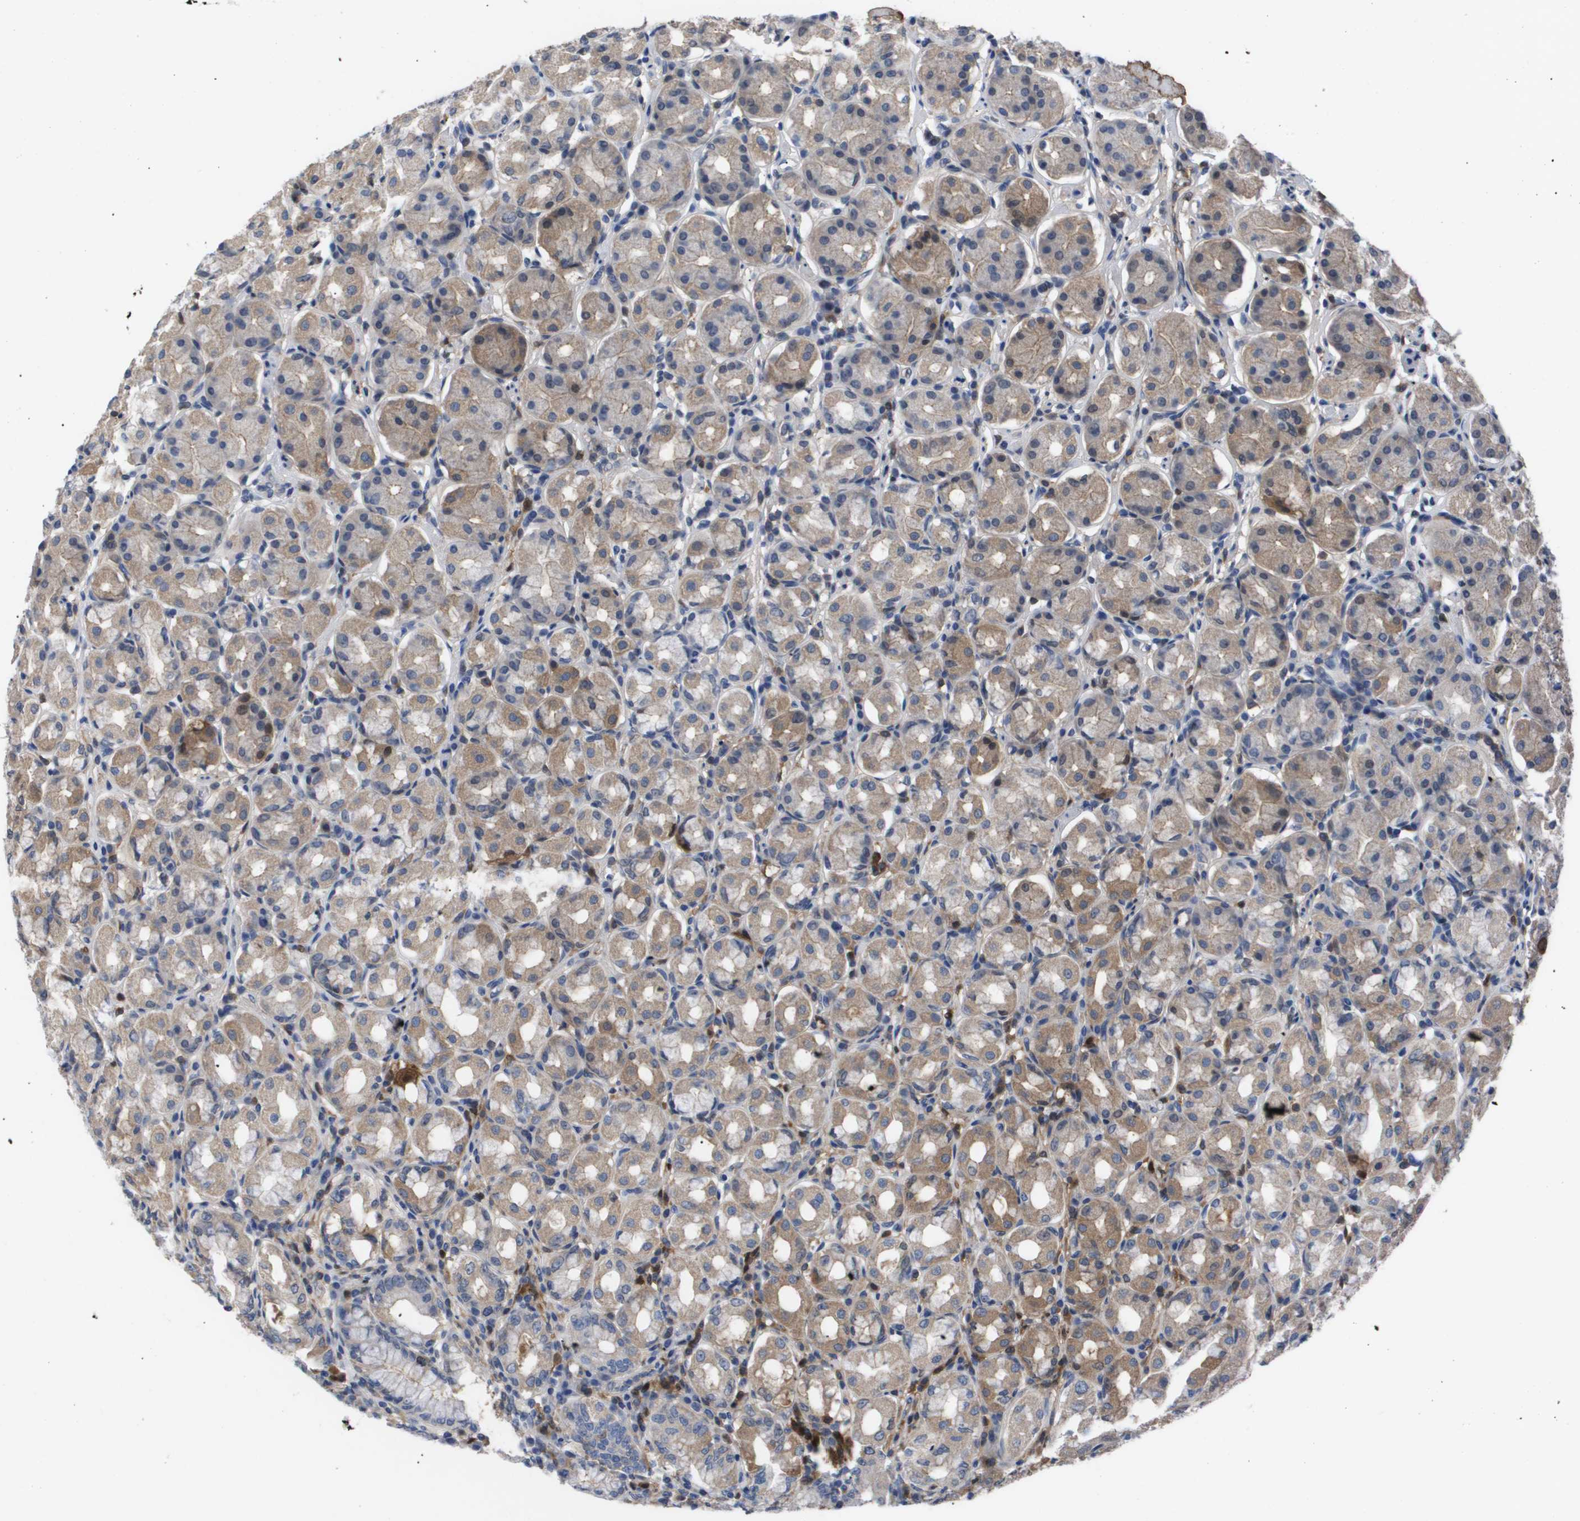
{"staining": {"intensity": "weak", "quantity": "25%-75%", "location": "cytoplasmic/membranous"}, "tissue": "stomach", "cell_type": "Glandular cells", "image_type": "normal", "snomed": [{"axis": "morphology", "description": "Normal tissue, NOS"}, {"axis": "topography", "description": "Stomach"}, {"axis": "topography", "description": "Stomach, lower"}], "caption": "Stomach was stained to show a protein in brown. There is low levels of weak cytoplasmic/membranous positivity in approximately 25%-75% of glandular cells. (DAB = brown stain, brightfield microscopy at high magnification).", "gene": "SERPINA6", "patient": {"sex": "female", "age": 56}}